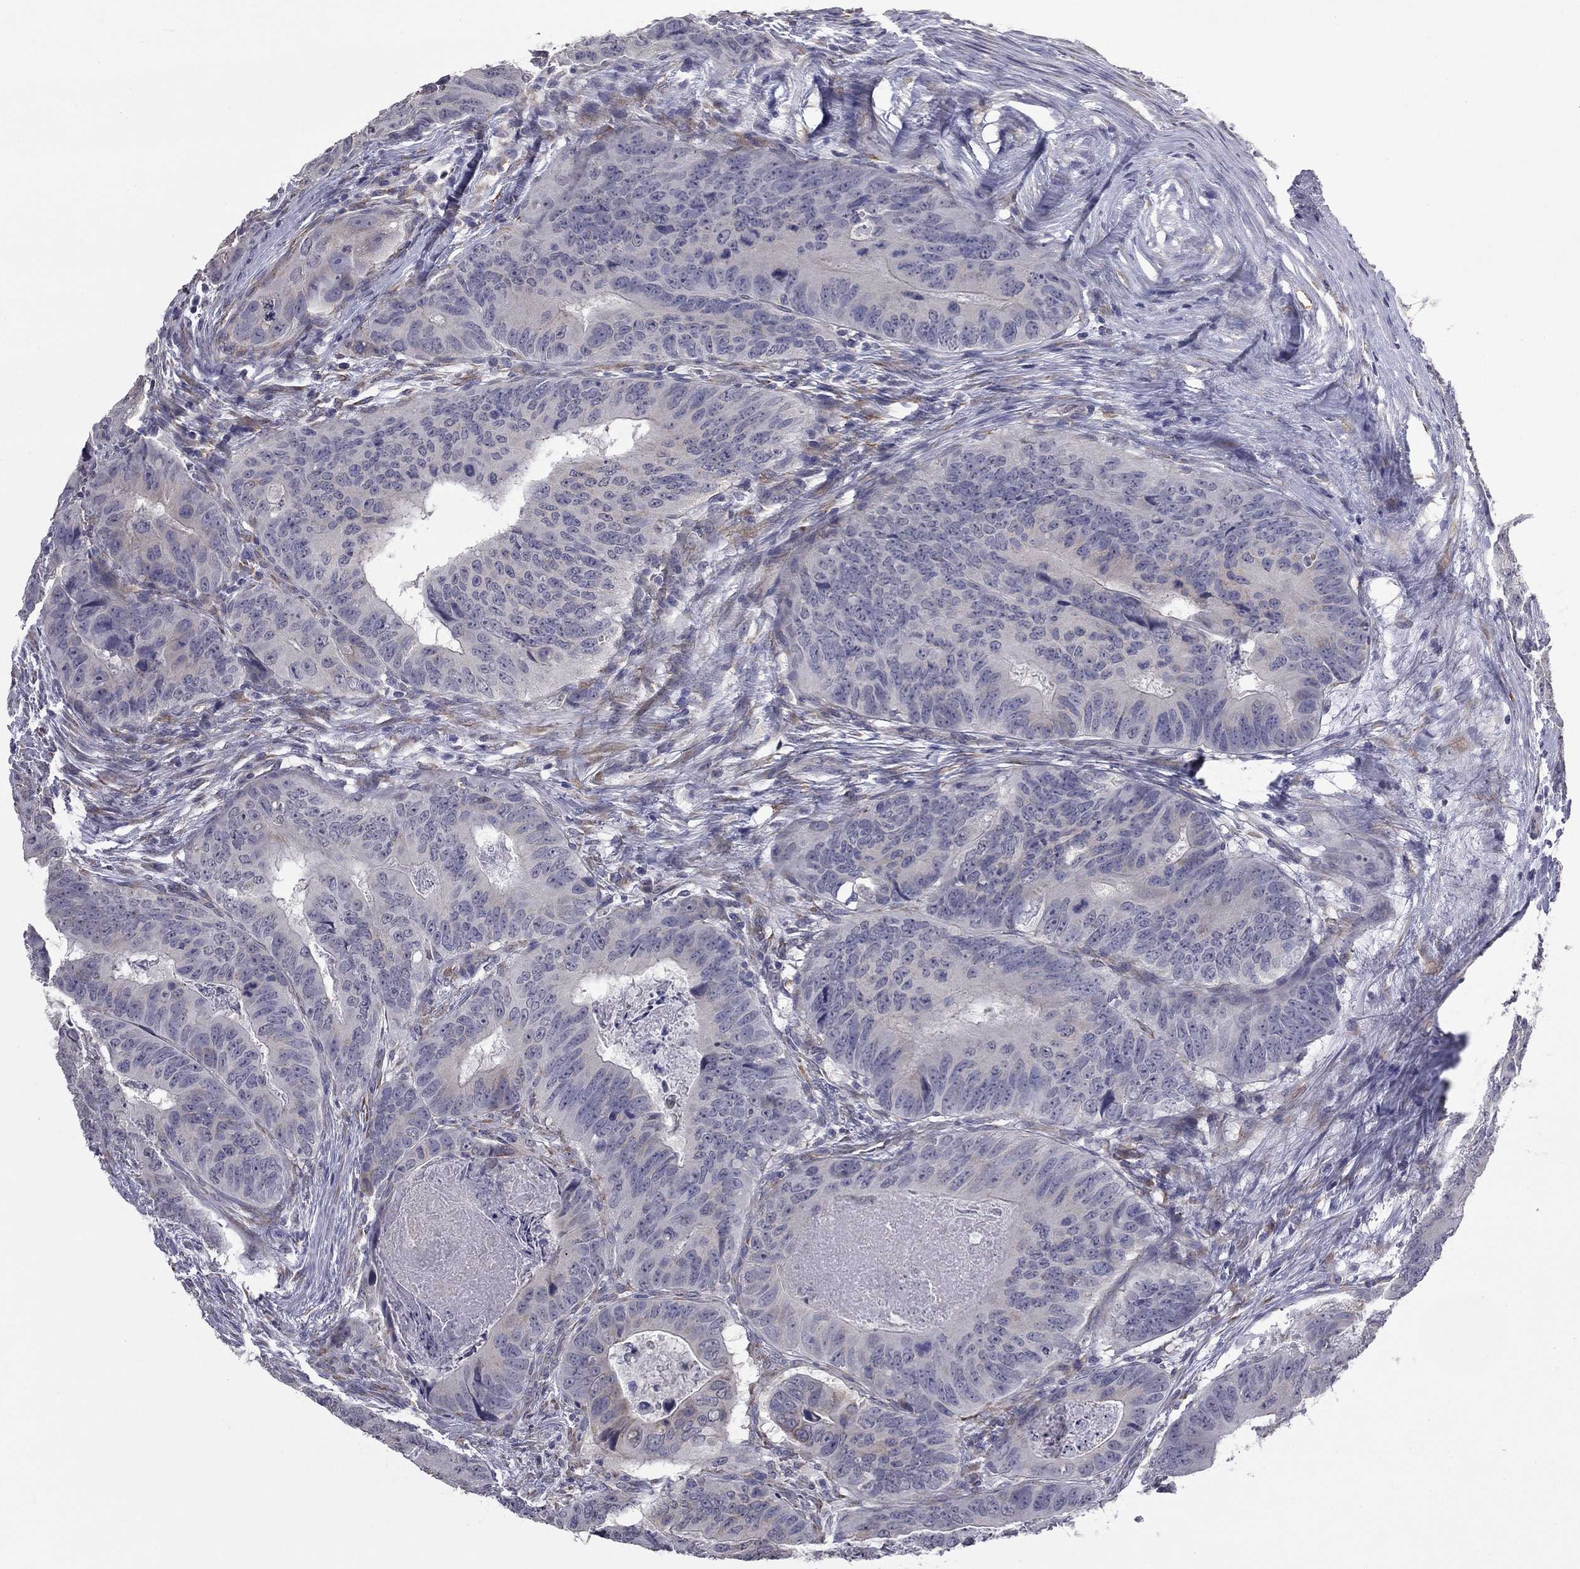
{"staining": {"intensity": "weak", "quantity": "<25%", "location": "cytoplasmic/membranous"}, "tissue": "colorectal cancer", "cell_type": "Tumor cells", "image_type": "cancer", "snomed": [{"axis": "morphology", "description": "Adenocarcinoma, NOS"}, {"axis": "topography", "description": "Colon"}], "caption": "Photomicrograph shows no significant protein positivity in tumor cells of colorectal adenocarcinoma.", "gene": "PRRT2", "patient": {"sex": "male", "age": 79}}